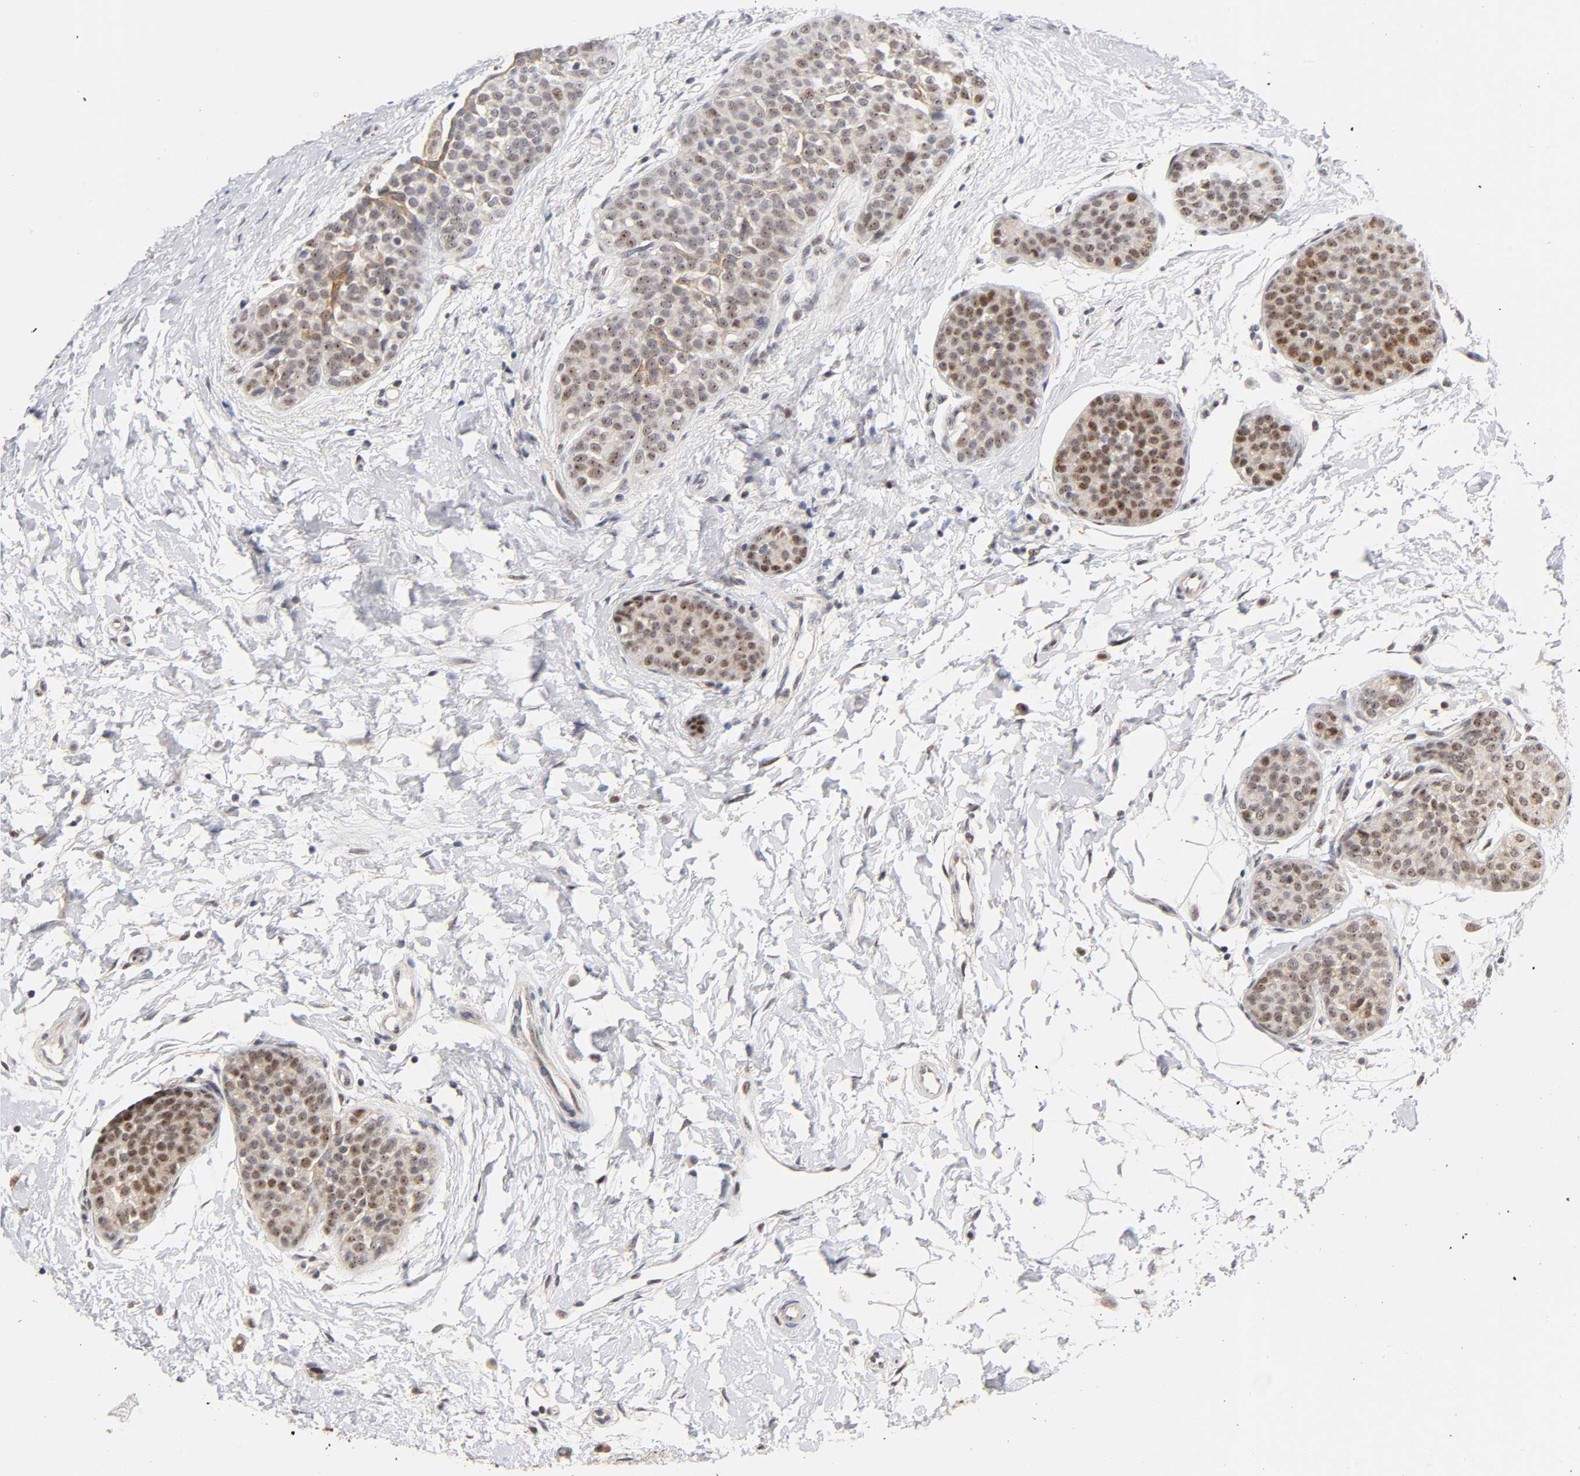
{"staining": {"intensity": "weak", "quantity": "25%-75%", "location": "nuclear"}, "tissue": "breast cancer", "cell_type": "Tumor cells", "image_type": "cancer", "snomed": [{"axis": "morphology", "description": "Lobular carcinoma, in situ"}, {"axis": "morphology", "description": "Lobular carcinoma"}, {"axis": "topography", "description": "Breast"}], "caption": "Human breast cancer (lobular carcinoma in situ) stained with a brown dye demonstrates weak nuclear positive expression in about 25%-75% of tumor cells.", "gene": "TP53RK", "patient": {"sex": "female", "age": 41}}